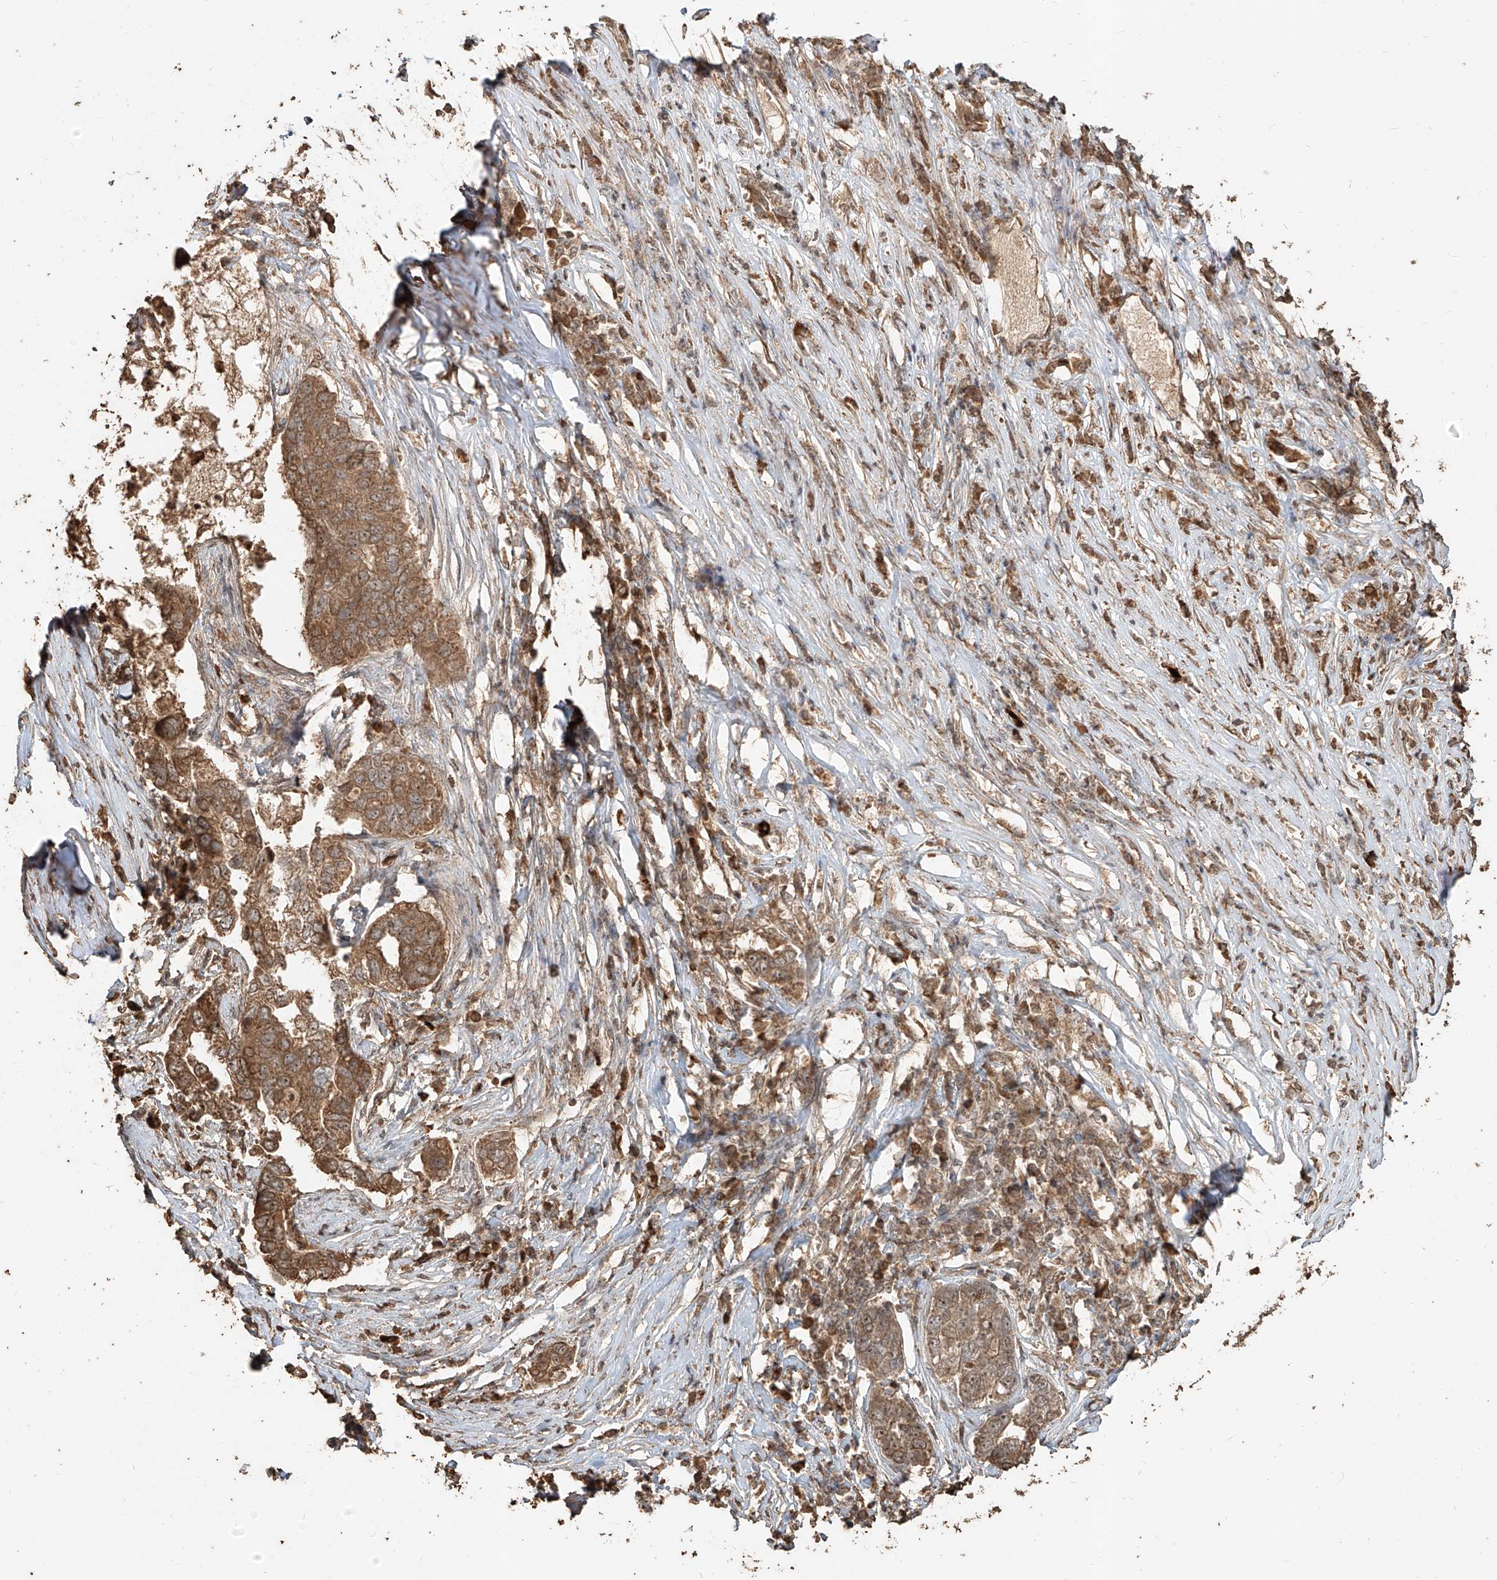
{"staining": {"intensity": "moderate", "quantity": ">75%", "location": "cytoplasmic/membranous,nuclear"}, "tissue": "pancreatic cancer", "cell_type": "Tumor cells", "image_type": "cancer", "snomed": [{"axis": "morphology", "description": "Adenocarcinoma, NOS"}, {"axis": "topography", "description": "Pancreas"}], "caption": "Immunohistochemical staining of pancreatic cancer (adenocarcinoma) reveals medium levels of moderate cytoplasmic/membranous and nuclear staining in about >75% of tumor cells.", "gene": "ZNF660", "patient": {"sex": "female", "age": 61}}